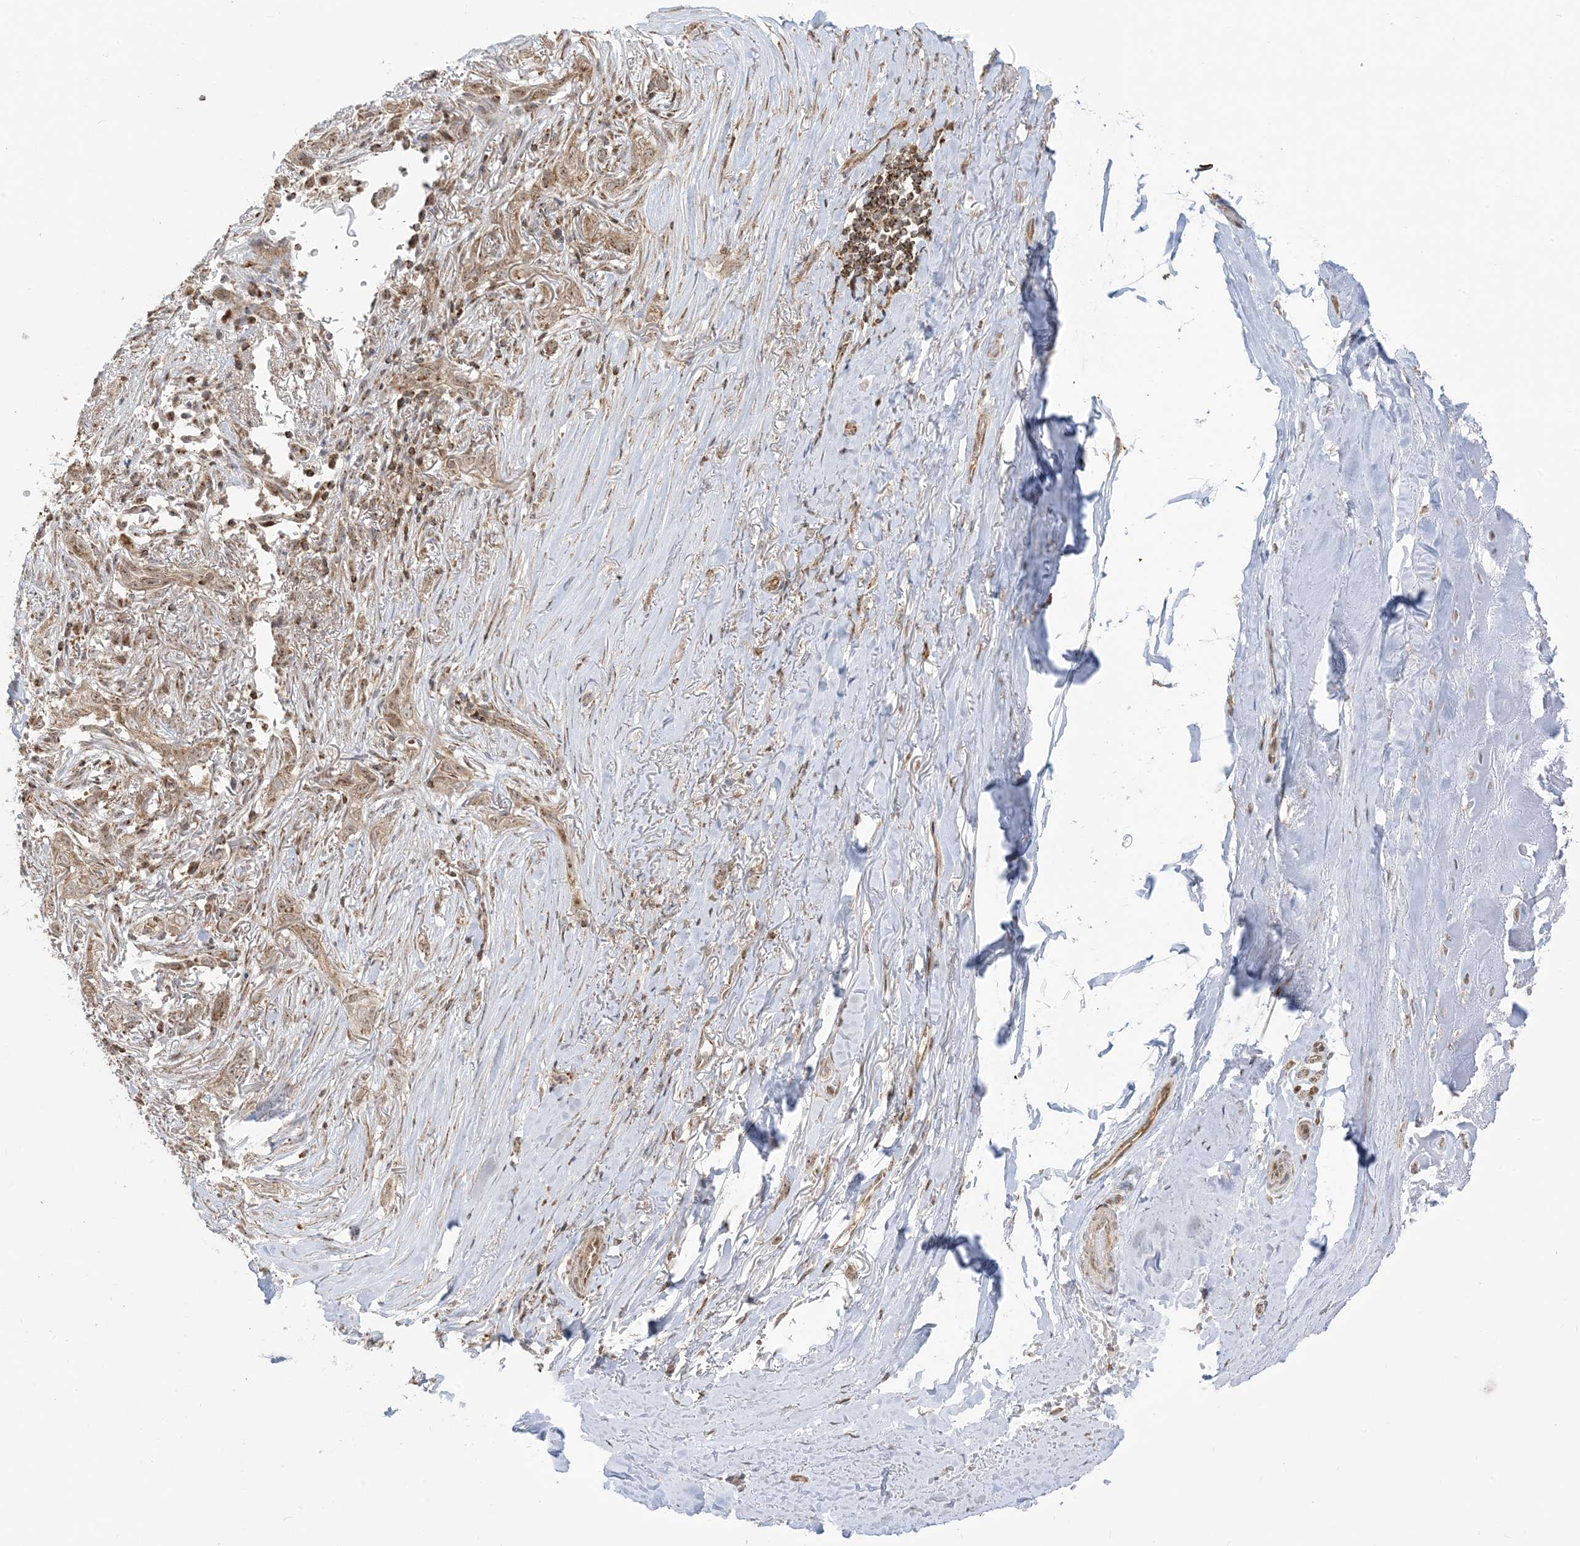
{"staining": {"intensity": "moderate", "quantity": ">75%", "location": "cytoplasmic/membranous"}, "tissue": "adipose tissue", "cell_type": "Adipocytes", "image_type": "normal", "snomed": [{"axis": "morphology", "description": "Normal tissue, NOS"}, {"axis": "morphology", "description": "Basal cell carcinoma"}, {"axis": "topography", "description": "Skin"}], "caption": "Protein analysis of normal adipose tissue displays moderate cytoplasmic/membranous expression in about >75% of adipocytes.", "gene": "MAPKBP1", "patient": {"sex": "female", "age": 89}}